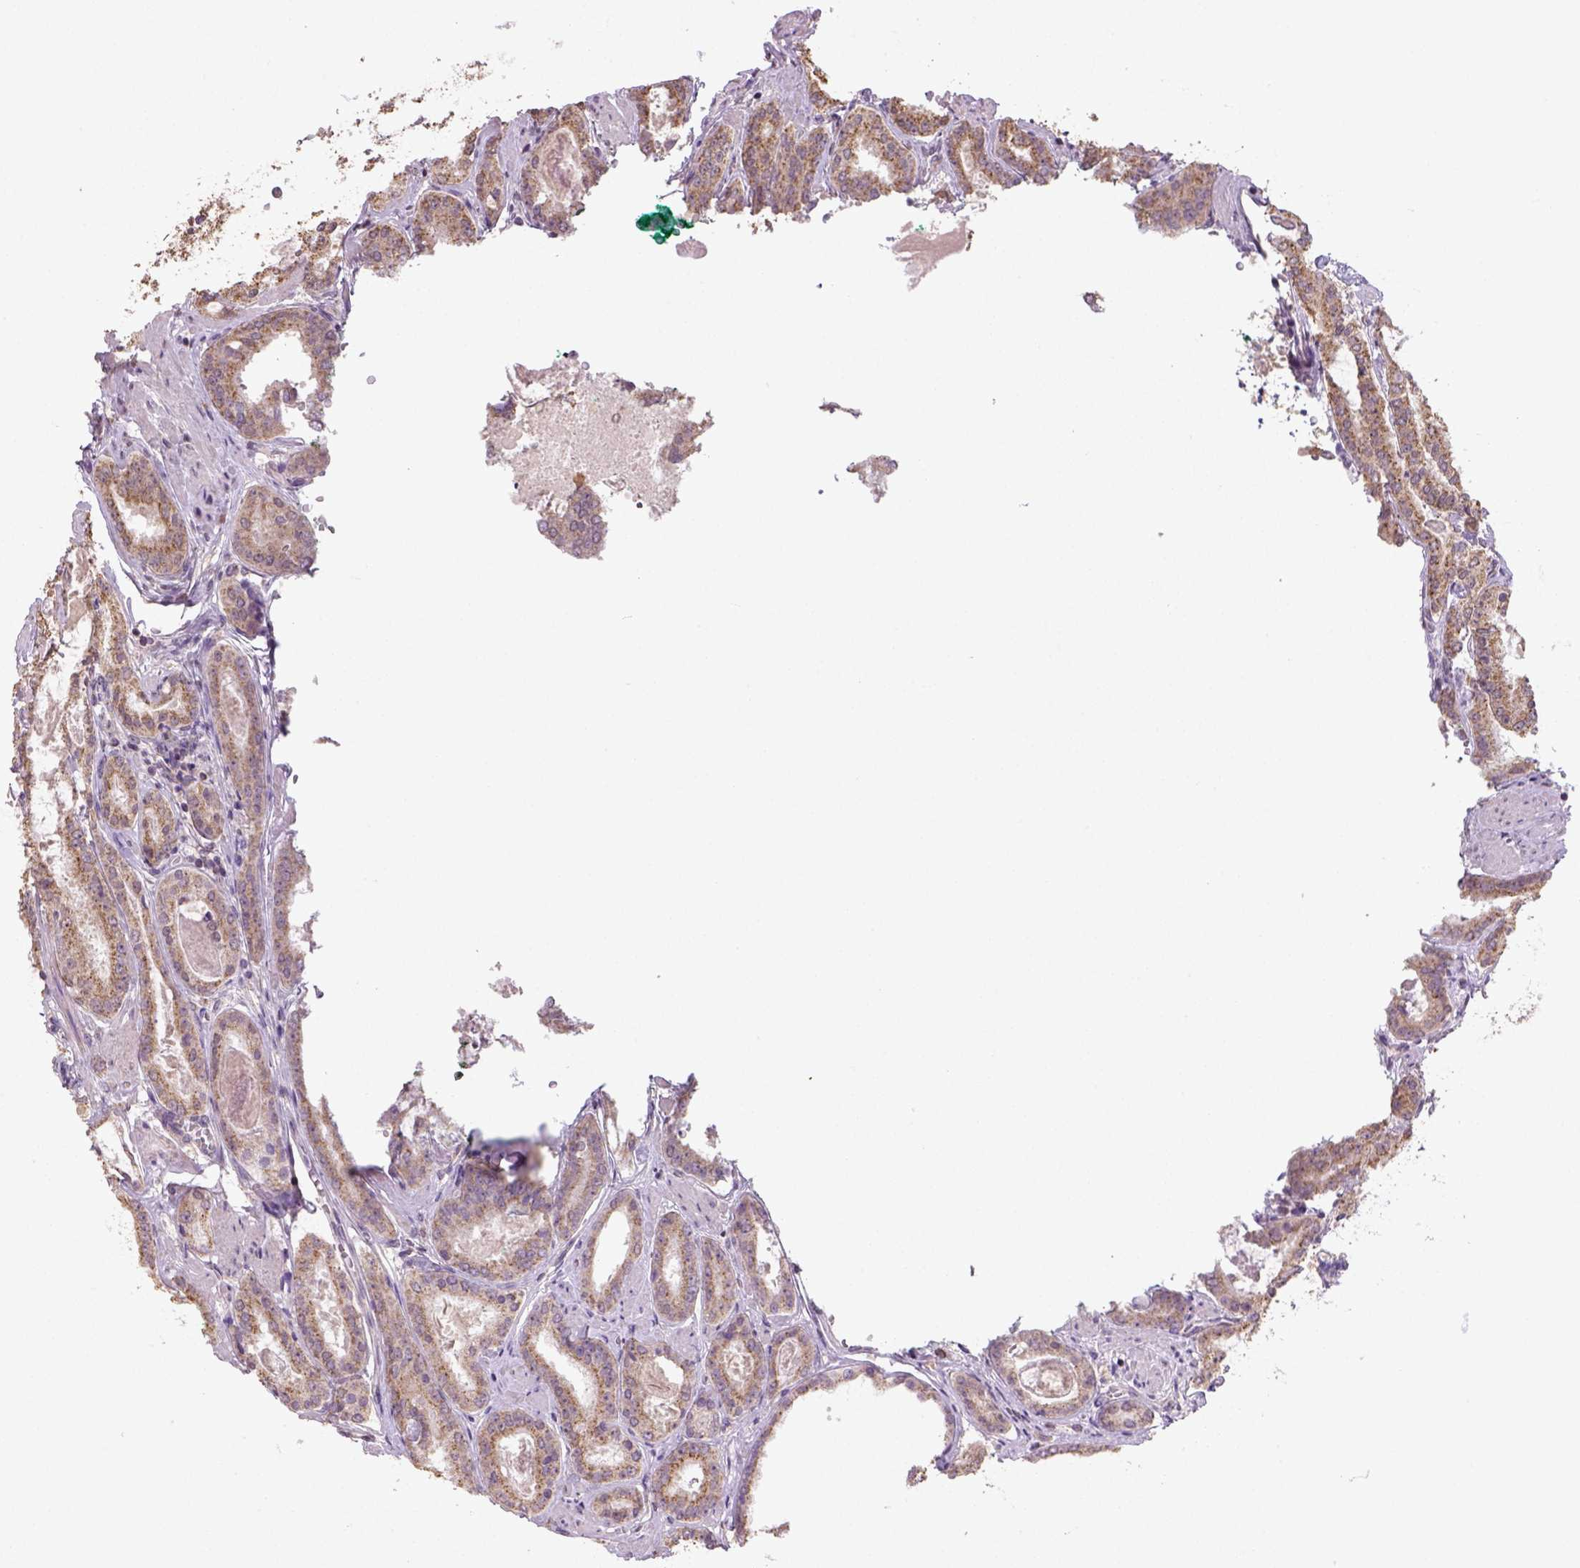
{"staining": {"intensity": "moderate", "quantity": ">75%", "location": "cytoplasmic/membranous"}, "tissue": "prostate cancer", "cell_type": "Tumor cells", "image_type": "cancer", "snomed": [{"axis": "morphology", "description": "Adenocarcinoma, High grade"}, {"axis": "topography", "description": "Prostate"}], "caption": "IHC of human prostate cancer (high-grade adenocarcinoma) shows medium levels of moderate cytoplasmic/membranous staining in approximately >75% of tumor cells. (Brightfield microscopy of DAB IHC at high magnification).", "gene": "NUDT10", "patient": {"sex": "male", "age": 63}}